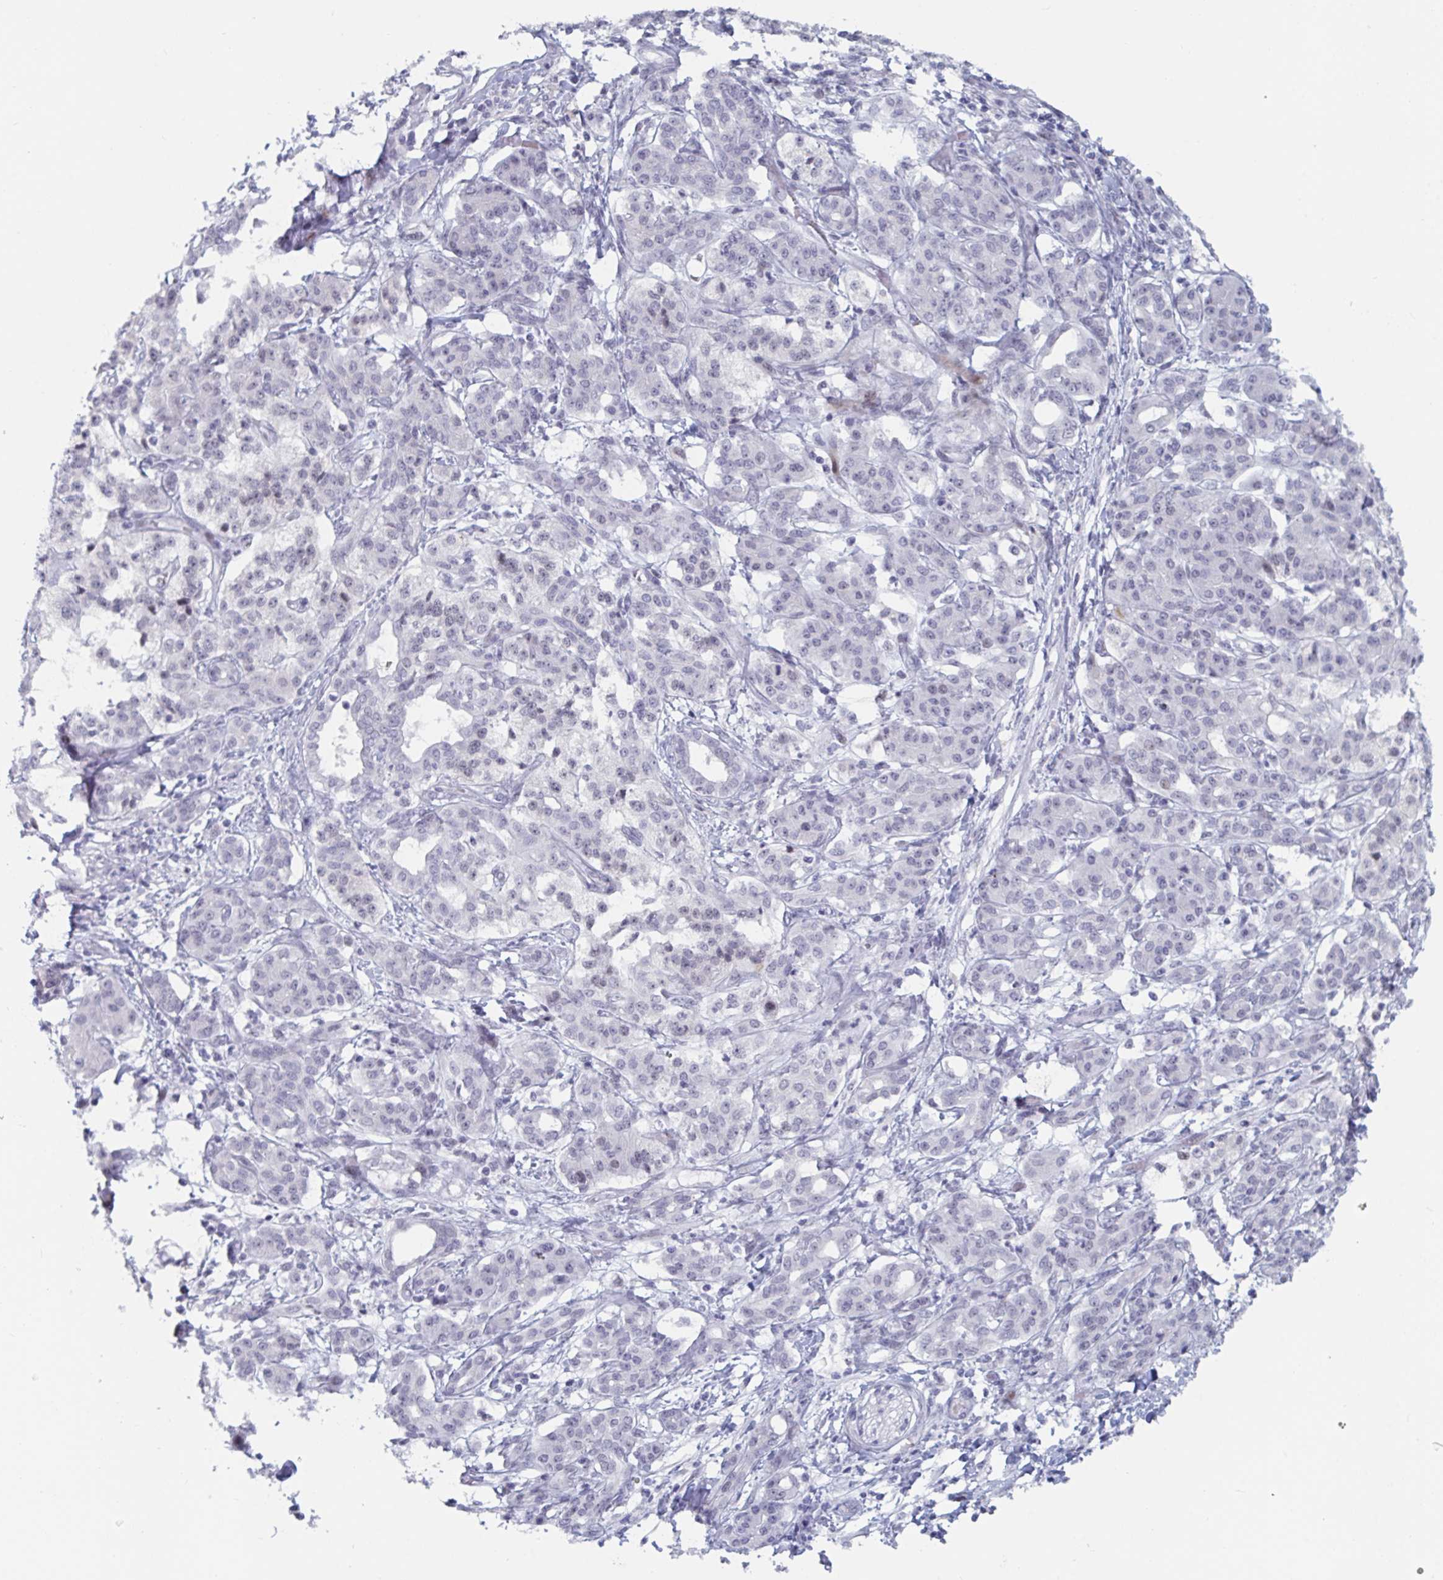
{"staining": {"intensity": "negative", "quantity": "none", "location": "none"}, "tissue": "pancreatic cancer", "cell_type": "Tumor cells", "image_type": "cancer", "snomed": [{"axis": "morphology", "description": "Adenocarcinoma, NOS"}, {"axis": "topography", "description": "Pancreas"}], "caption": "Protein analysis of pancreatic adenocarcinoma shows no significant staining in tumor cells. Brightfield microscopy of IHC stained with DAB (brown) and hematoxylin (blue), captured at high magnification.", "gene": "NR1H2", "patient": {"sex": "male", "age": 58}}